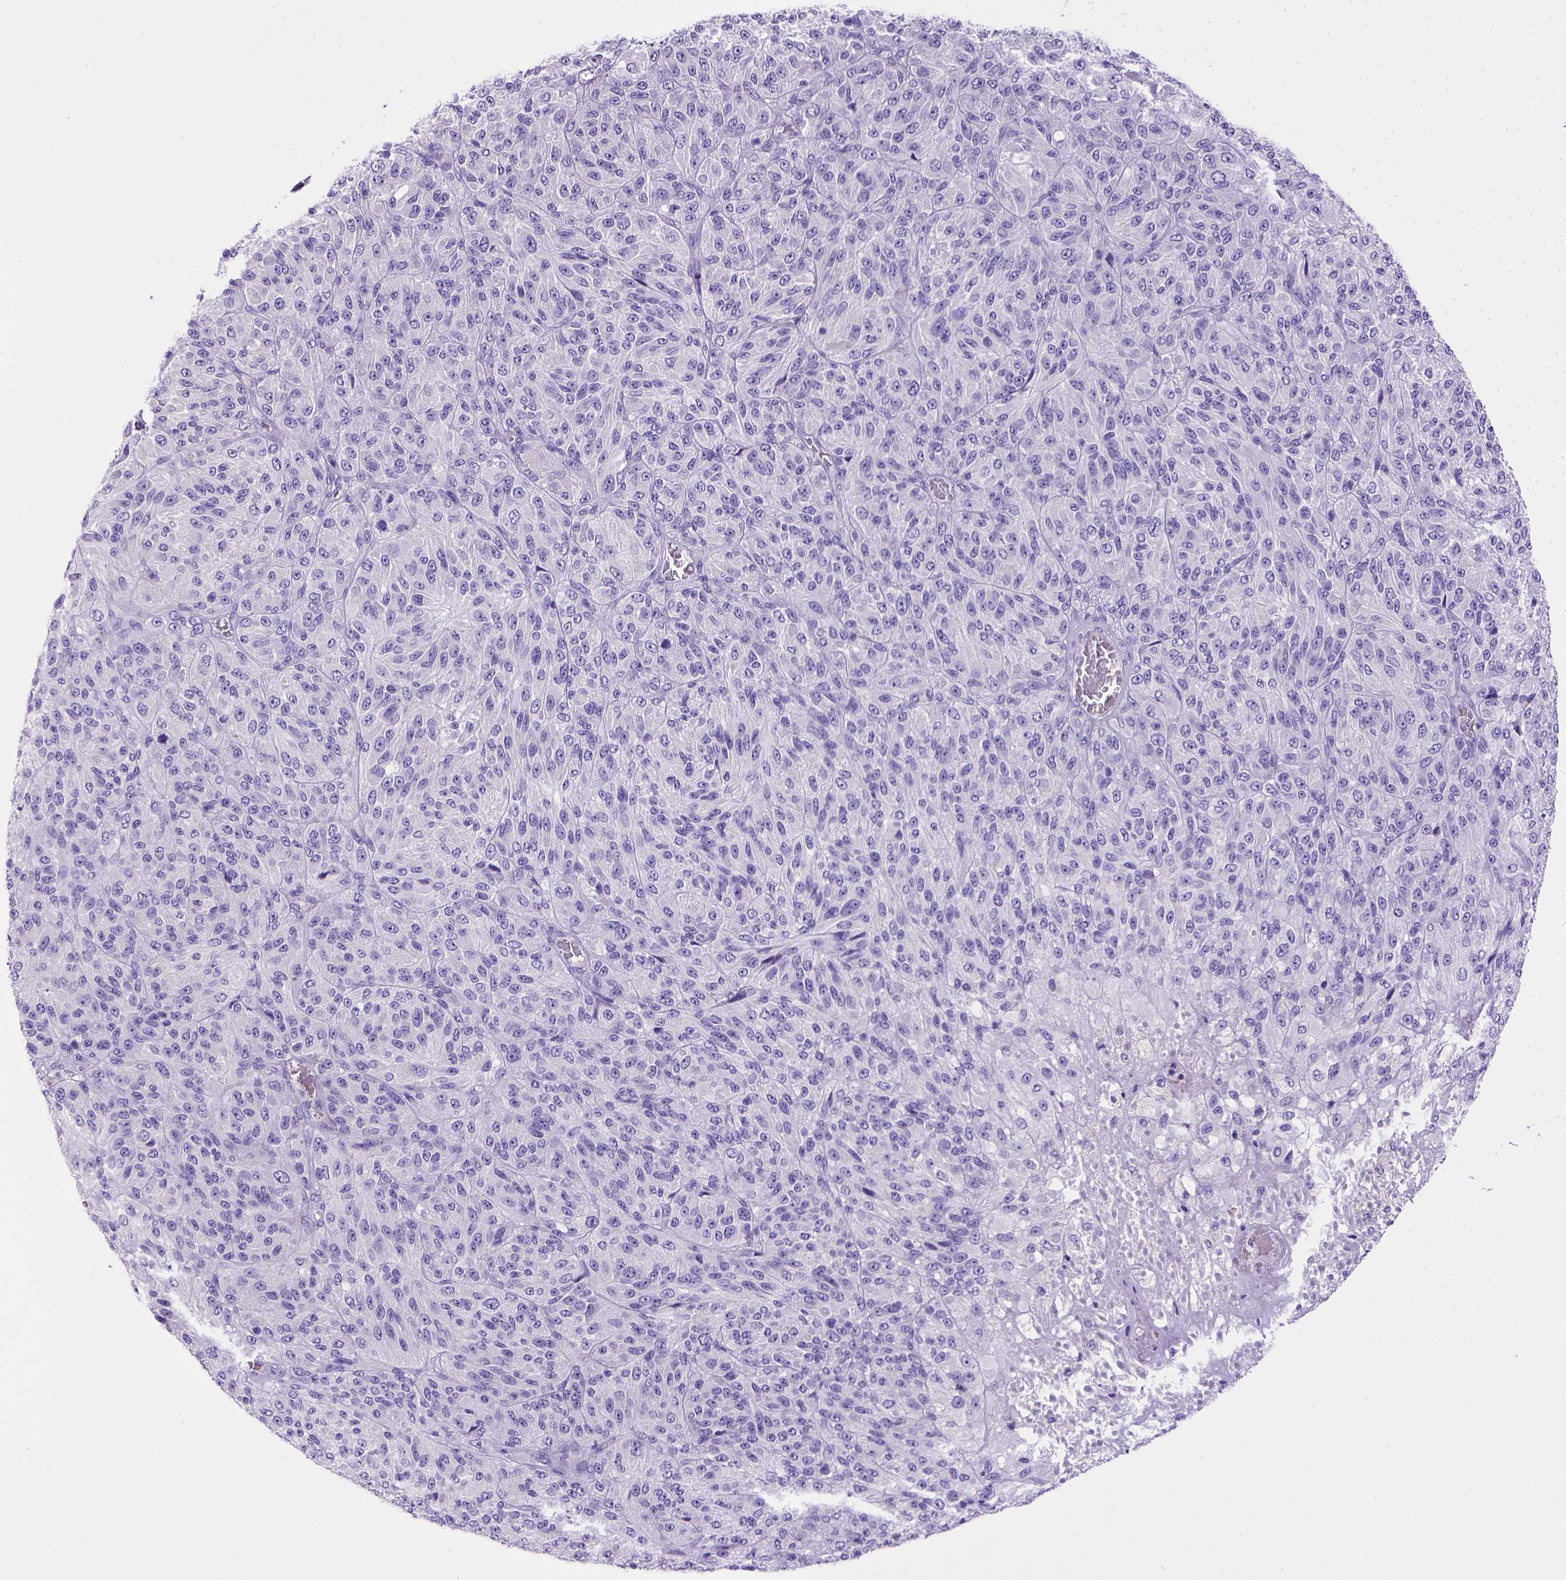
{"staining": {"intensity": "negative", "quantity": "none", "location": "none"}, "tissue": "melanoma", "cell_type": "Tumor cells", "image_type": "cancer", "snomed": [{"axis": "morphology", "description": "Malignant melanoma, Metastatic site"}, {"axis": "topography", "description": "Brain"}], "caption": "Tumor cells are negative for brown protein staining in malignant melanoma (metastatic site).", "gene": "BAAT", "patient": {"sex": "female", "age": 56}}